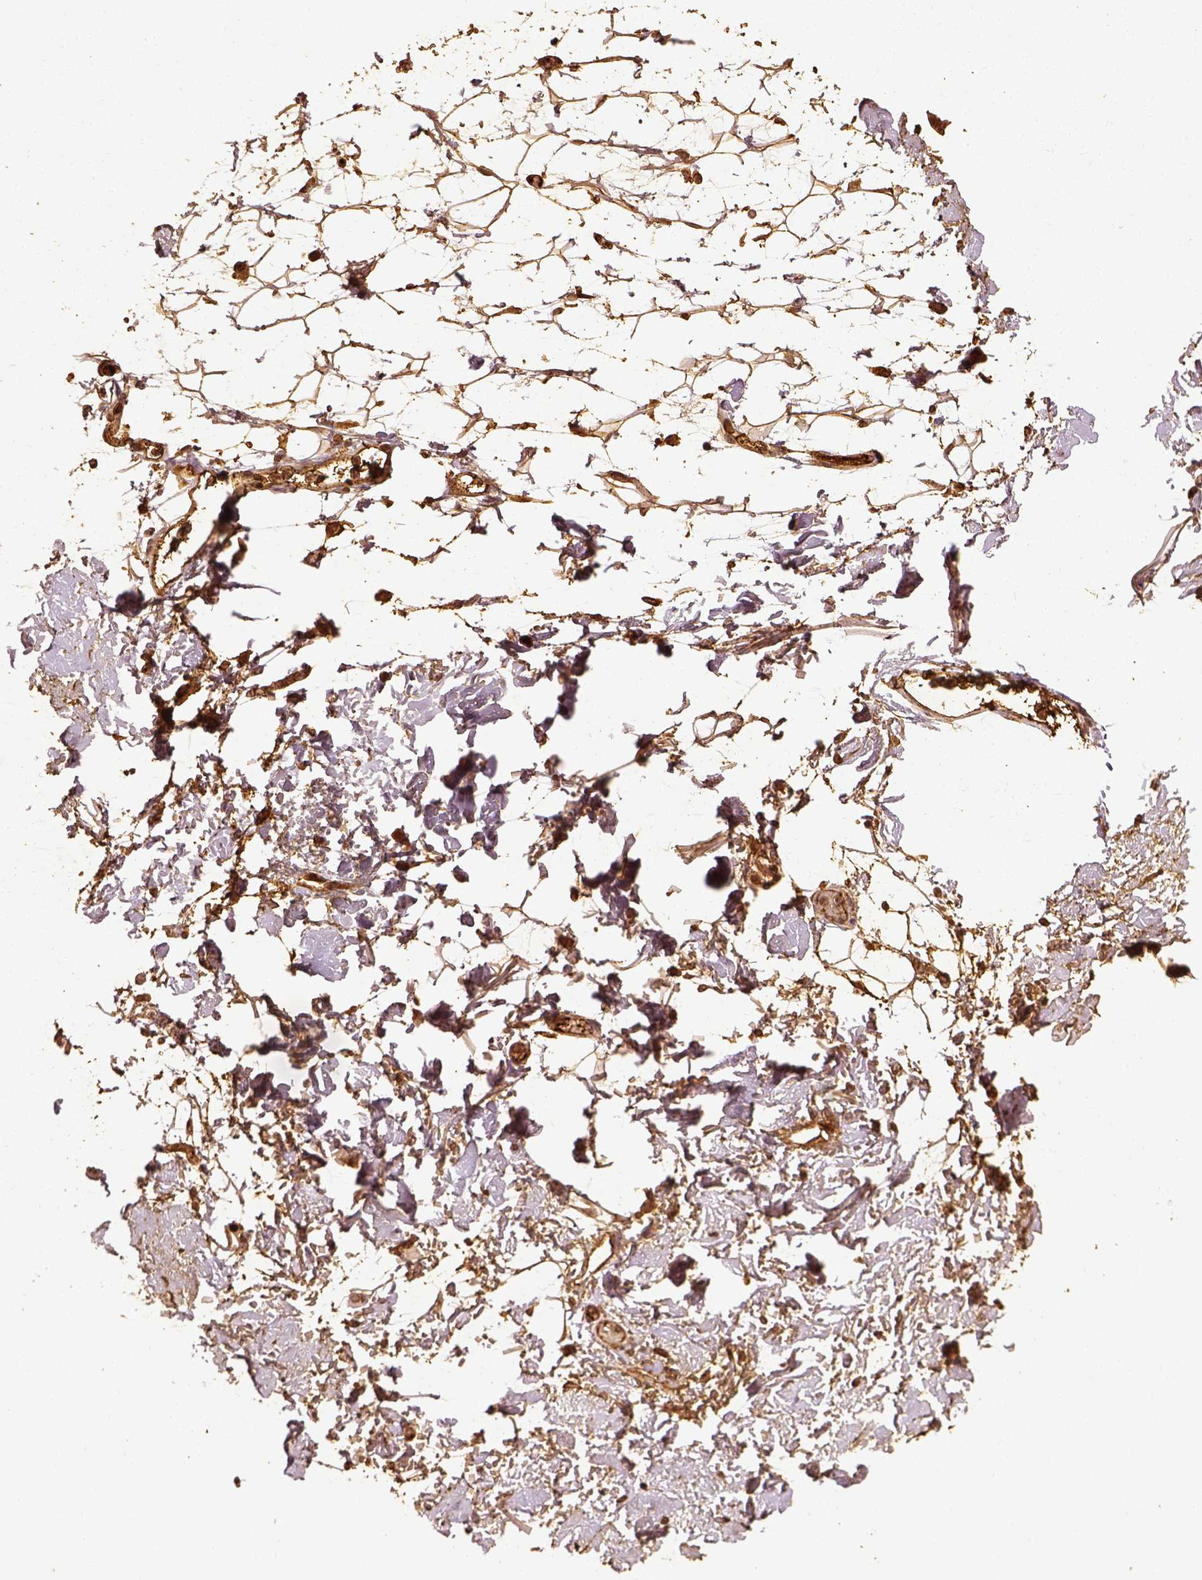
{"staining": {"intensity": "moderate", "quantity": "25%-75%", "location": "cytoplasmic/membranous"}, "tissue": "adipose tissue", "cell_type": "Adipocytes", "image_type": "normal", "snomed": [{"axis": "morphology", "description": "Normal tissue, NOS"}, {"axis": "topography", "description": "Anal"}, {"axis": "topography", "description": "Peripheral nerve tissue"}], "caption": "About 25%-75% of adipocytes in benign adipose tissue exhibit moderate cytoplasmic/membranous protein expression as visualized by brown immunohistochemical staining.", "gene": "VEGFA", "patient": {"sex": "male", "age": 78}}